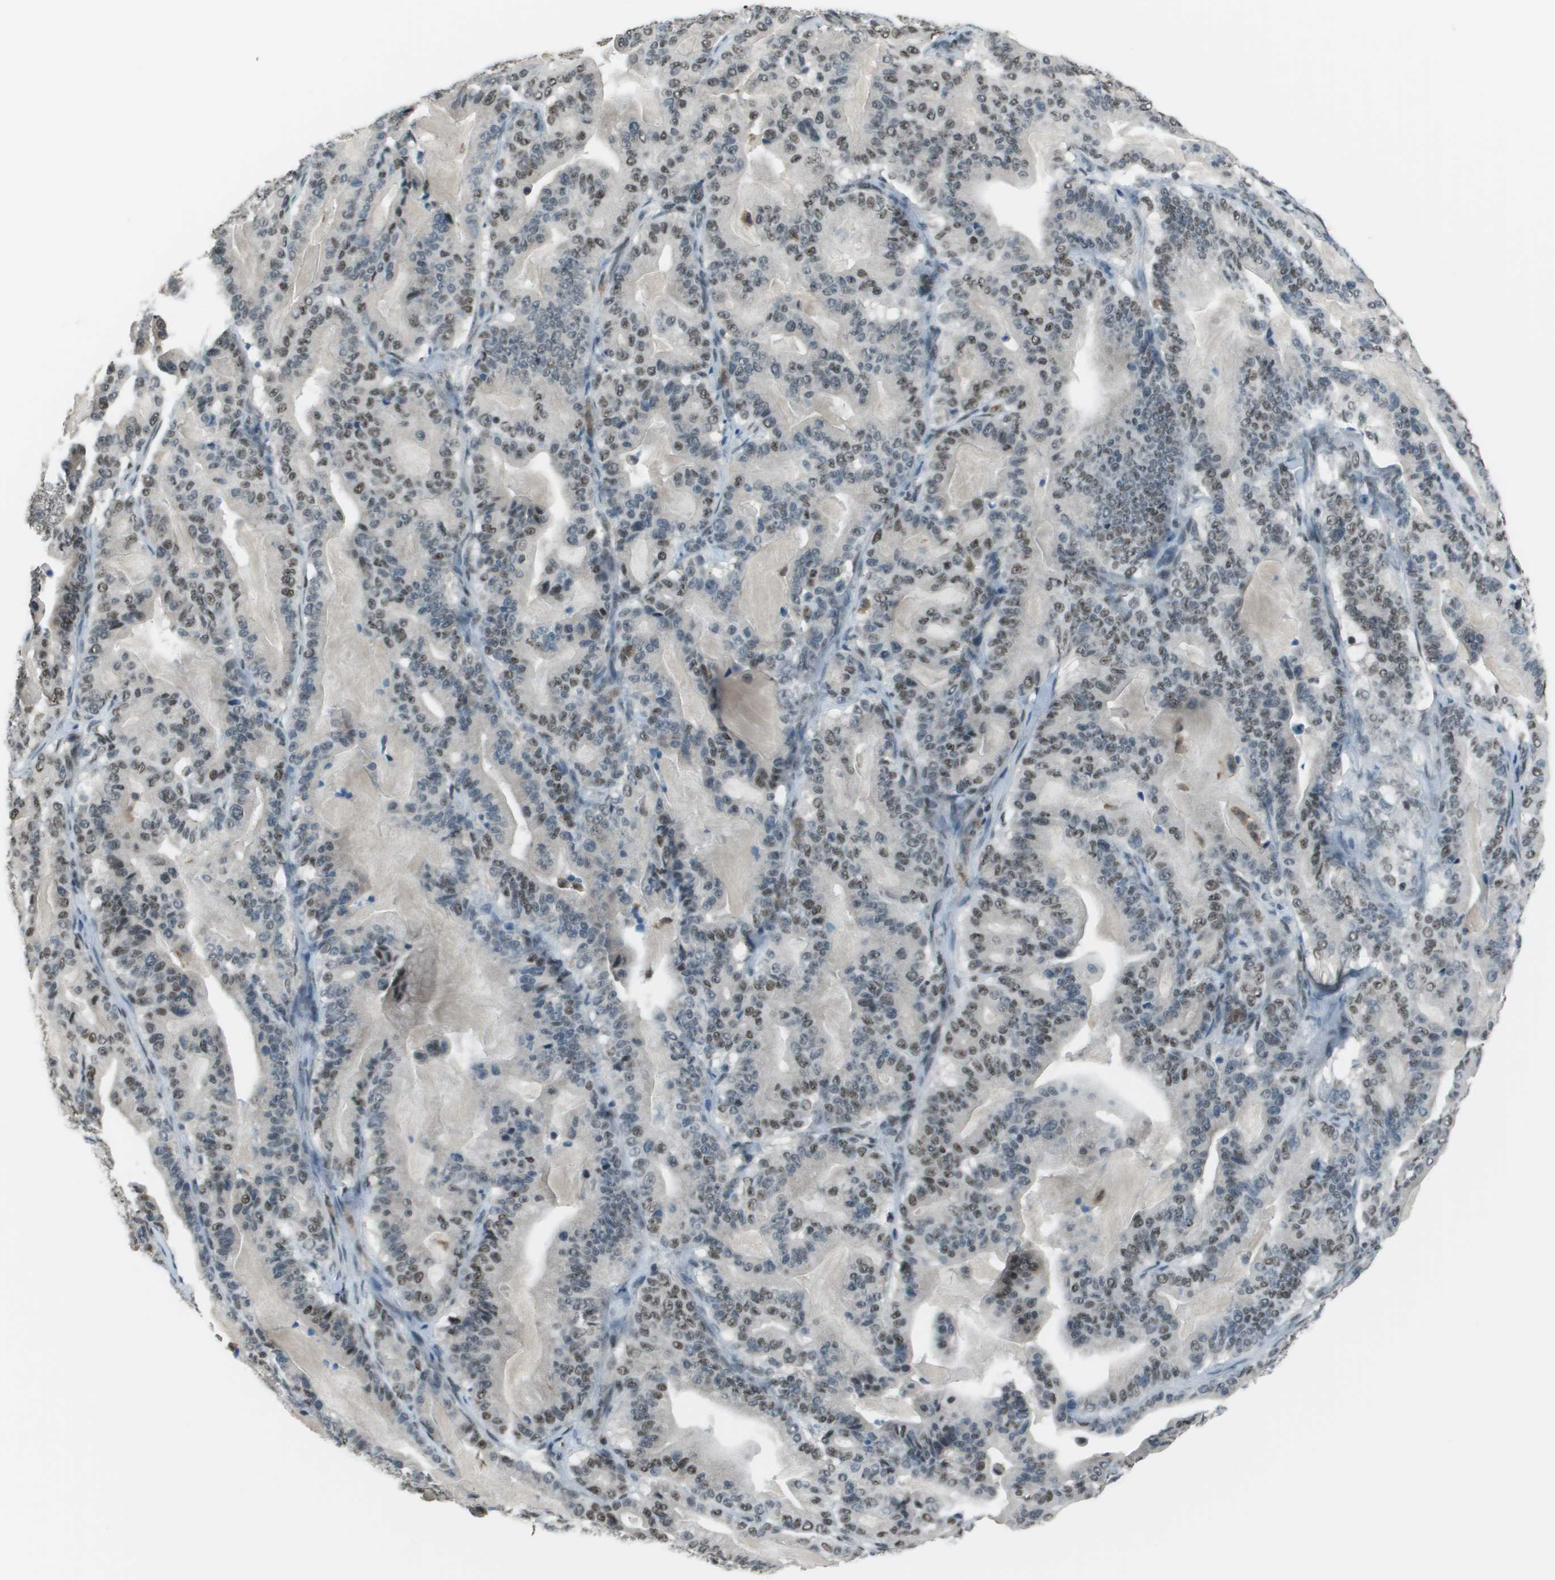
{"staining": {"intensity": "moderate", "quantity": "25%-75%", "location": "nuclear"}, "tissue": "pancreatic cancer", "cell_type": "Tumor cells", "image_type": "cancer", "snomed": [{"axis": "morphology", "description": "Adenocarcinoma, NOS"}, {"axis": "topography", "description": "Pancreas"}], "caption": "Protein expression analysis of human pancreatic adenocarcinoma reveals moderate nuclear expression in about 25%-75% of tumor cells. The protein of interest is shown in brown color, while the nuclei are stained blue.", "gene": "DEPDC1", "patient": {"sex": "male", "age": 63}}